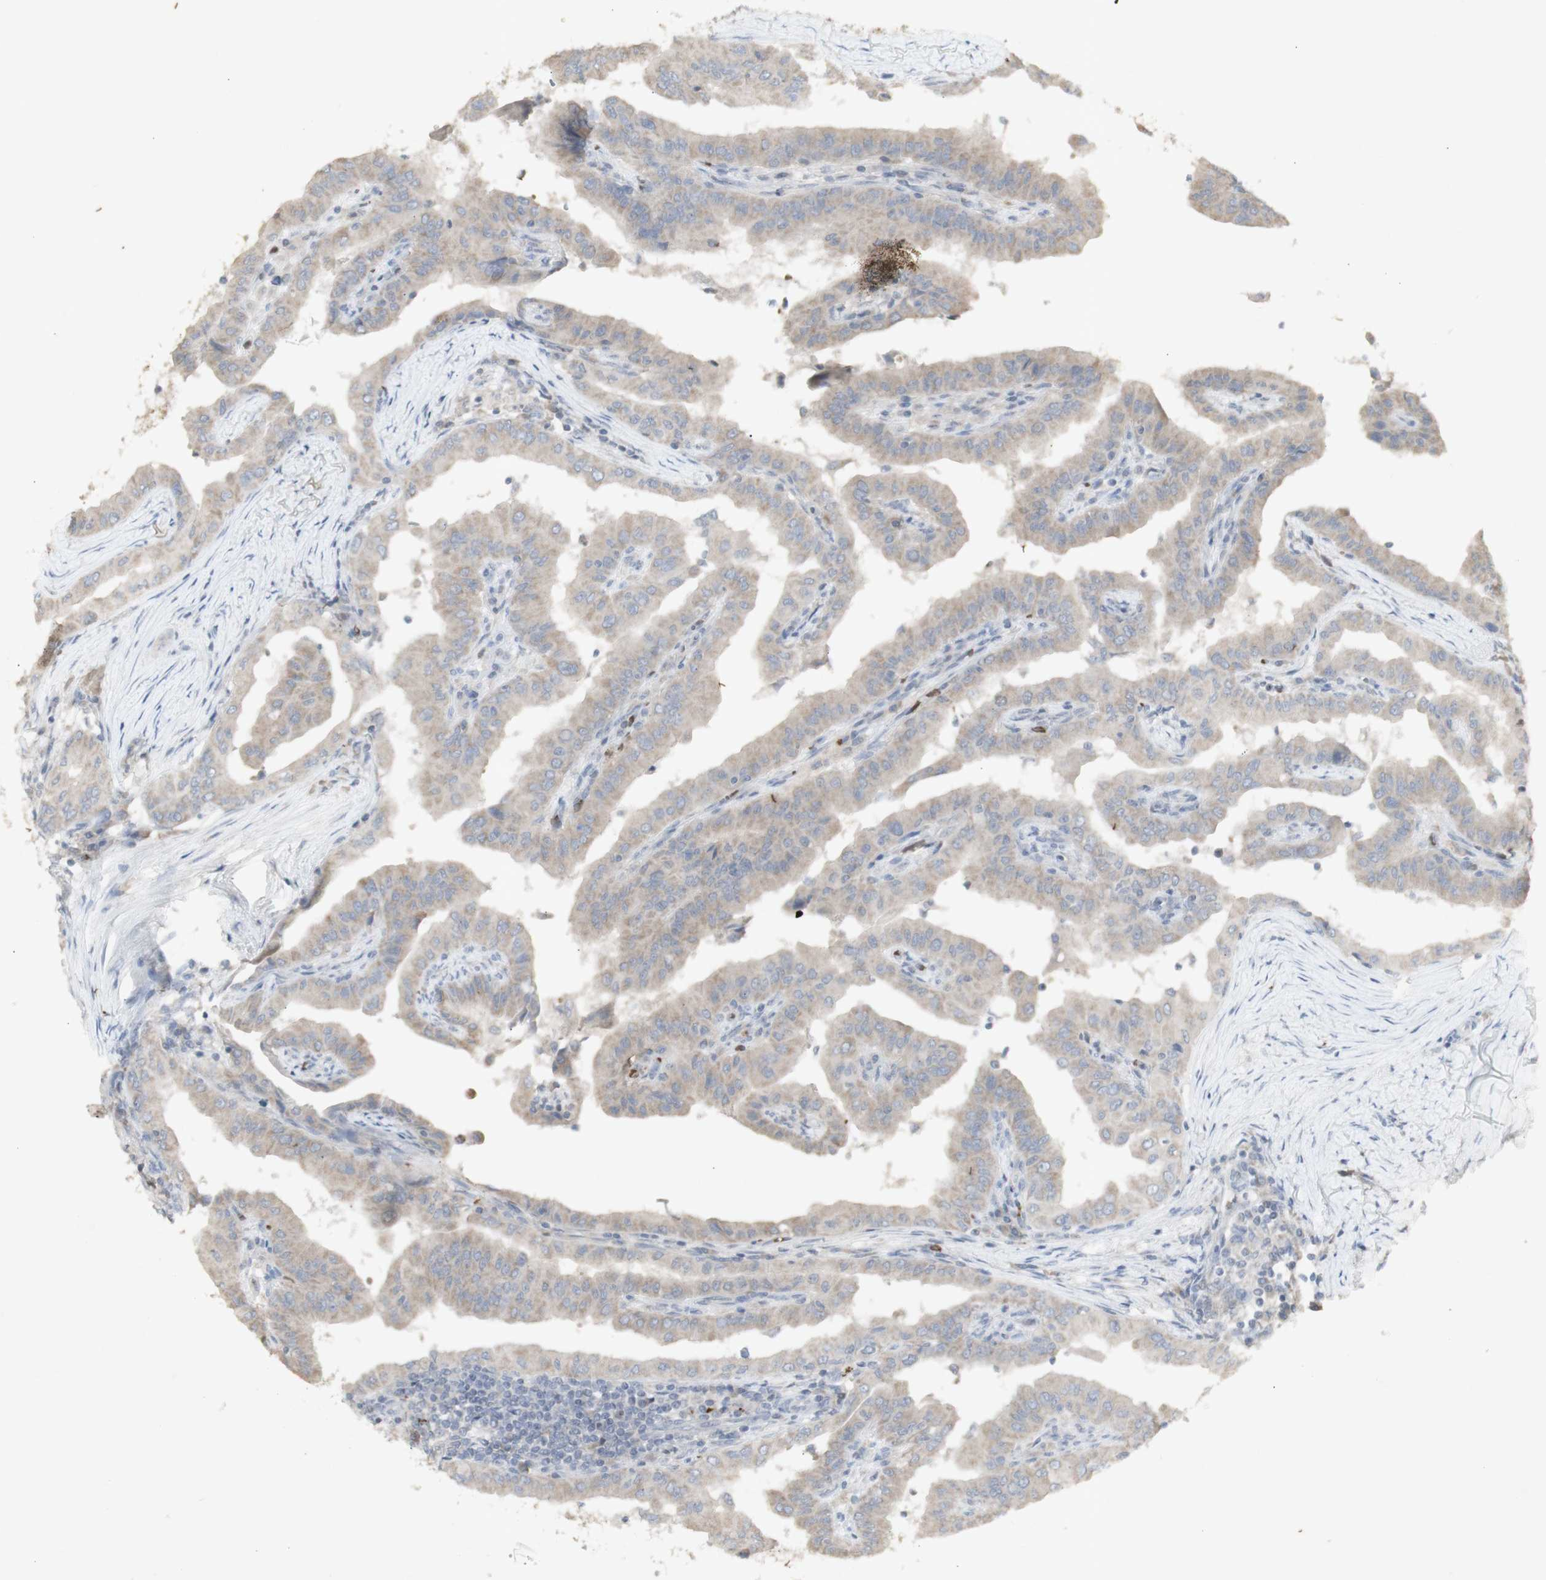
{"staining": {"intensity": "weak", "quantity": ">75%", "location": "cytoplasmic/membranous"}, "tissue": "thyroid cancer", "cell_type": "Tumor cells", "image_type": "cancer", "snomed": [{"axis": "morphology", "description": "Papillary adenocarcinoma, NOS"}, {"axis": "topography", "description": "Thyroid gland"}], "caption": "A low amount of weak cytoplasmic/membranous expression is present in approximately >75% of tumor cells in papillary adenocarcinoma (thyroid) tissue. (DAB IHC, brown staining for protein, blue staining for nuclei).", "gene": "INS", "patient": {"sex": "male", "age": 33}}